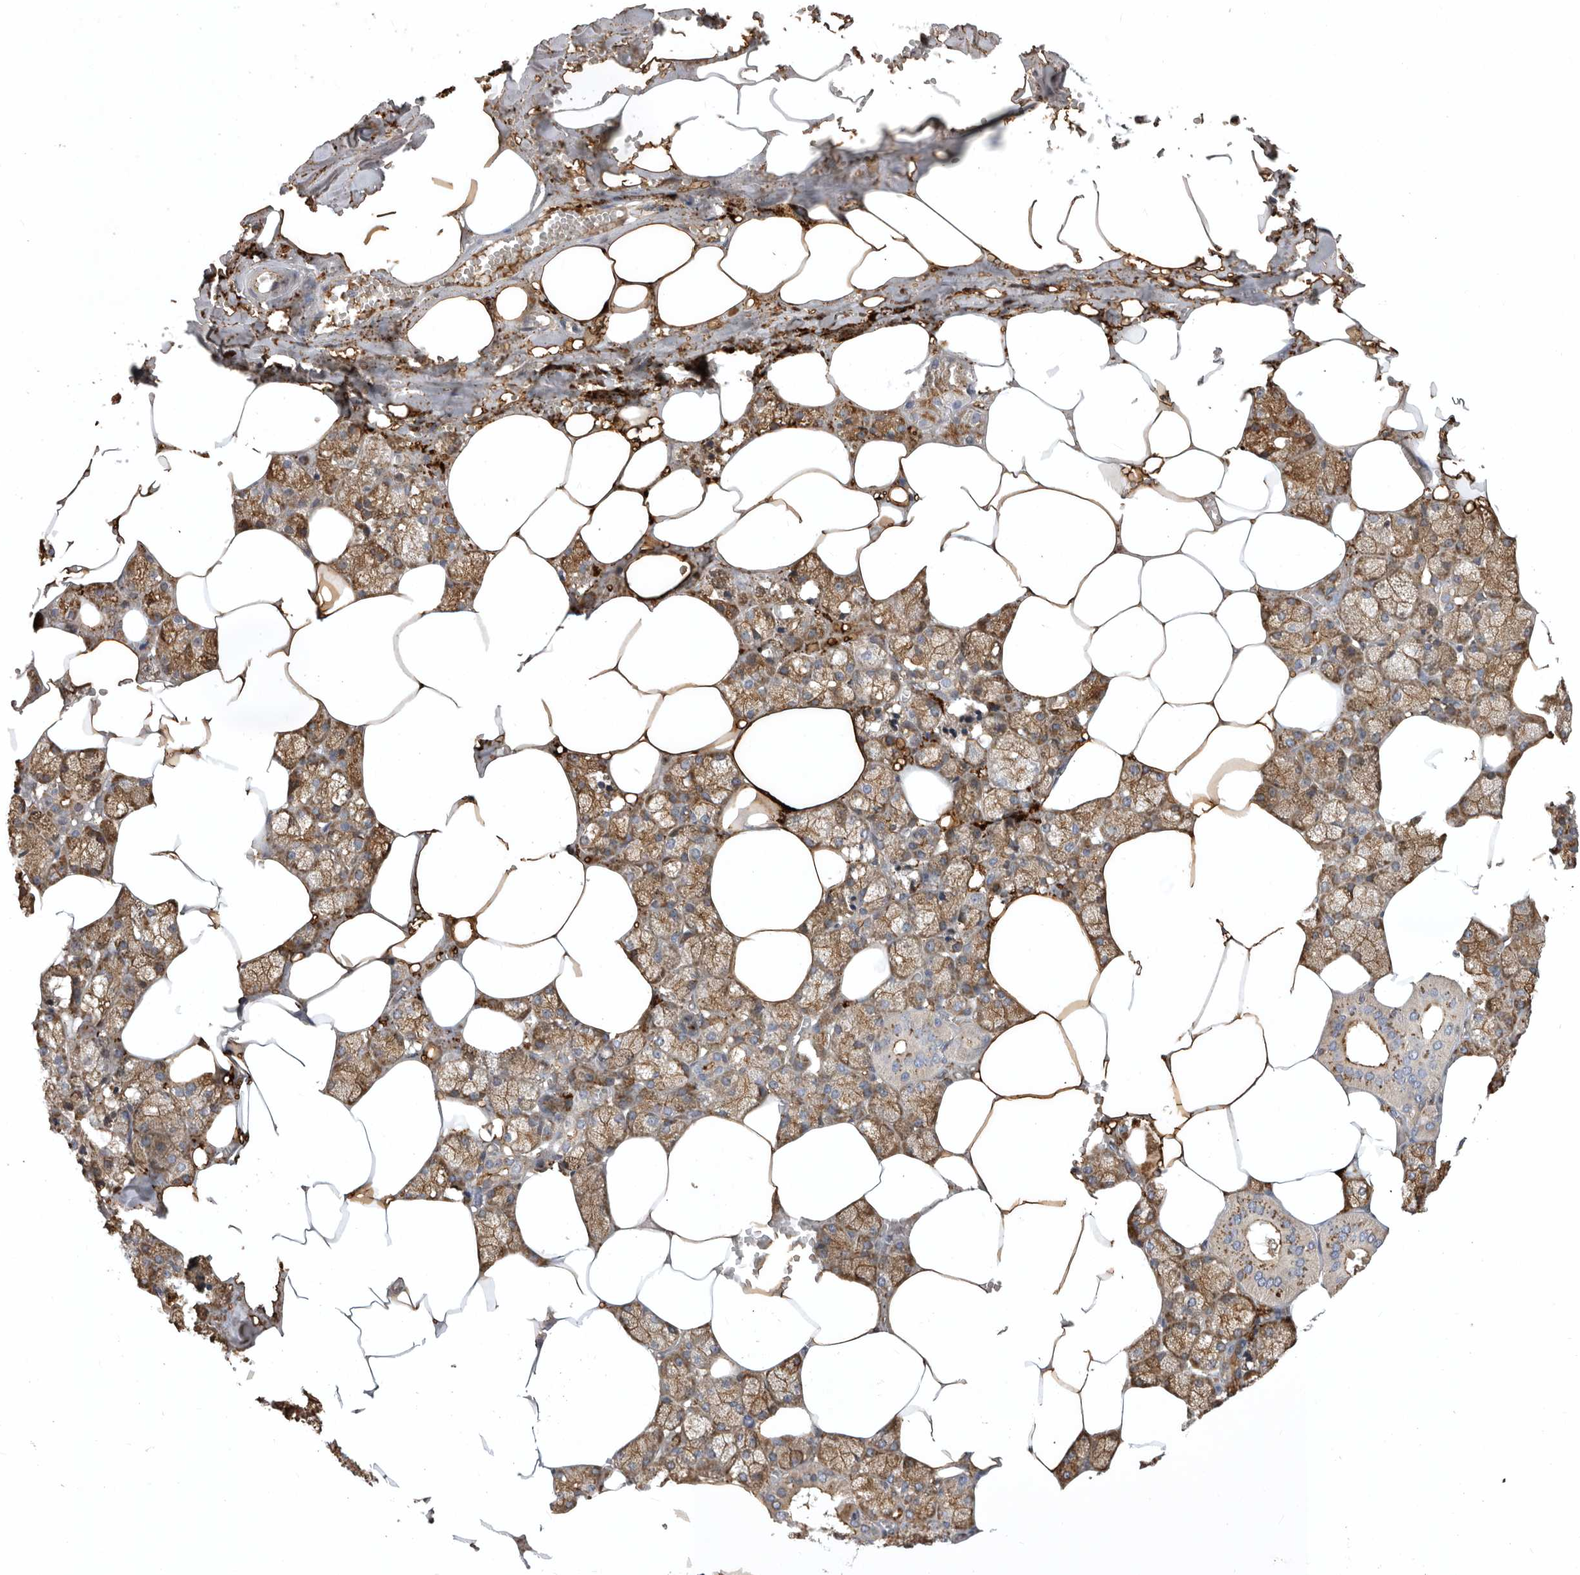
{"staining": {"intensity": "moderate", "quantity": "25%-75%", "location": "cytoplasmic/membranous"}, "tissue": "salivary gland", "cell_type": "Glandular cells", "image_type": "normal", "snomed": [{"axis": "morphology", "description": "Normal tissue, NOS"}, {"axis": "topography", "description": "Salivary gland"}], "caption": "IHC (DAB) staining of unremarkable salivary gland demonstrates moderate cytoplasmic/membranous protein expression in about 25%-75% of glandular cells.", "gene": "MLPH", "patient": {"sex": "male", "age": 62}}